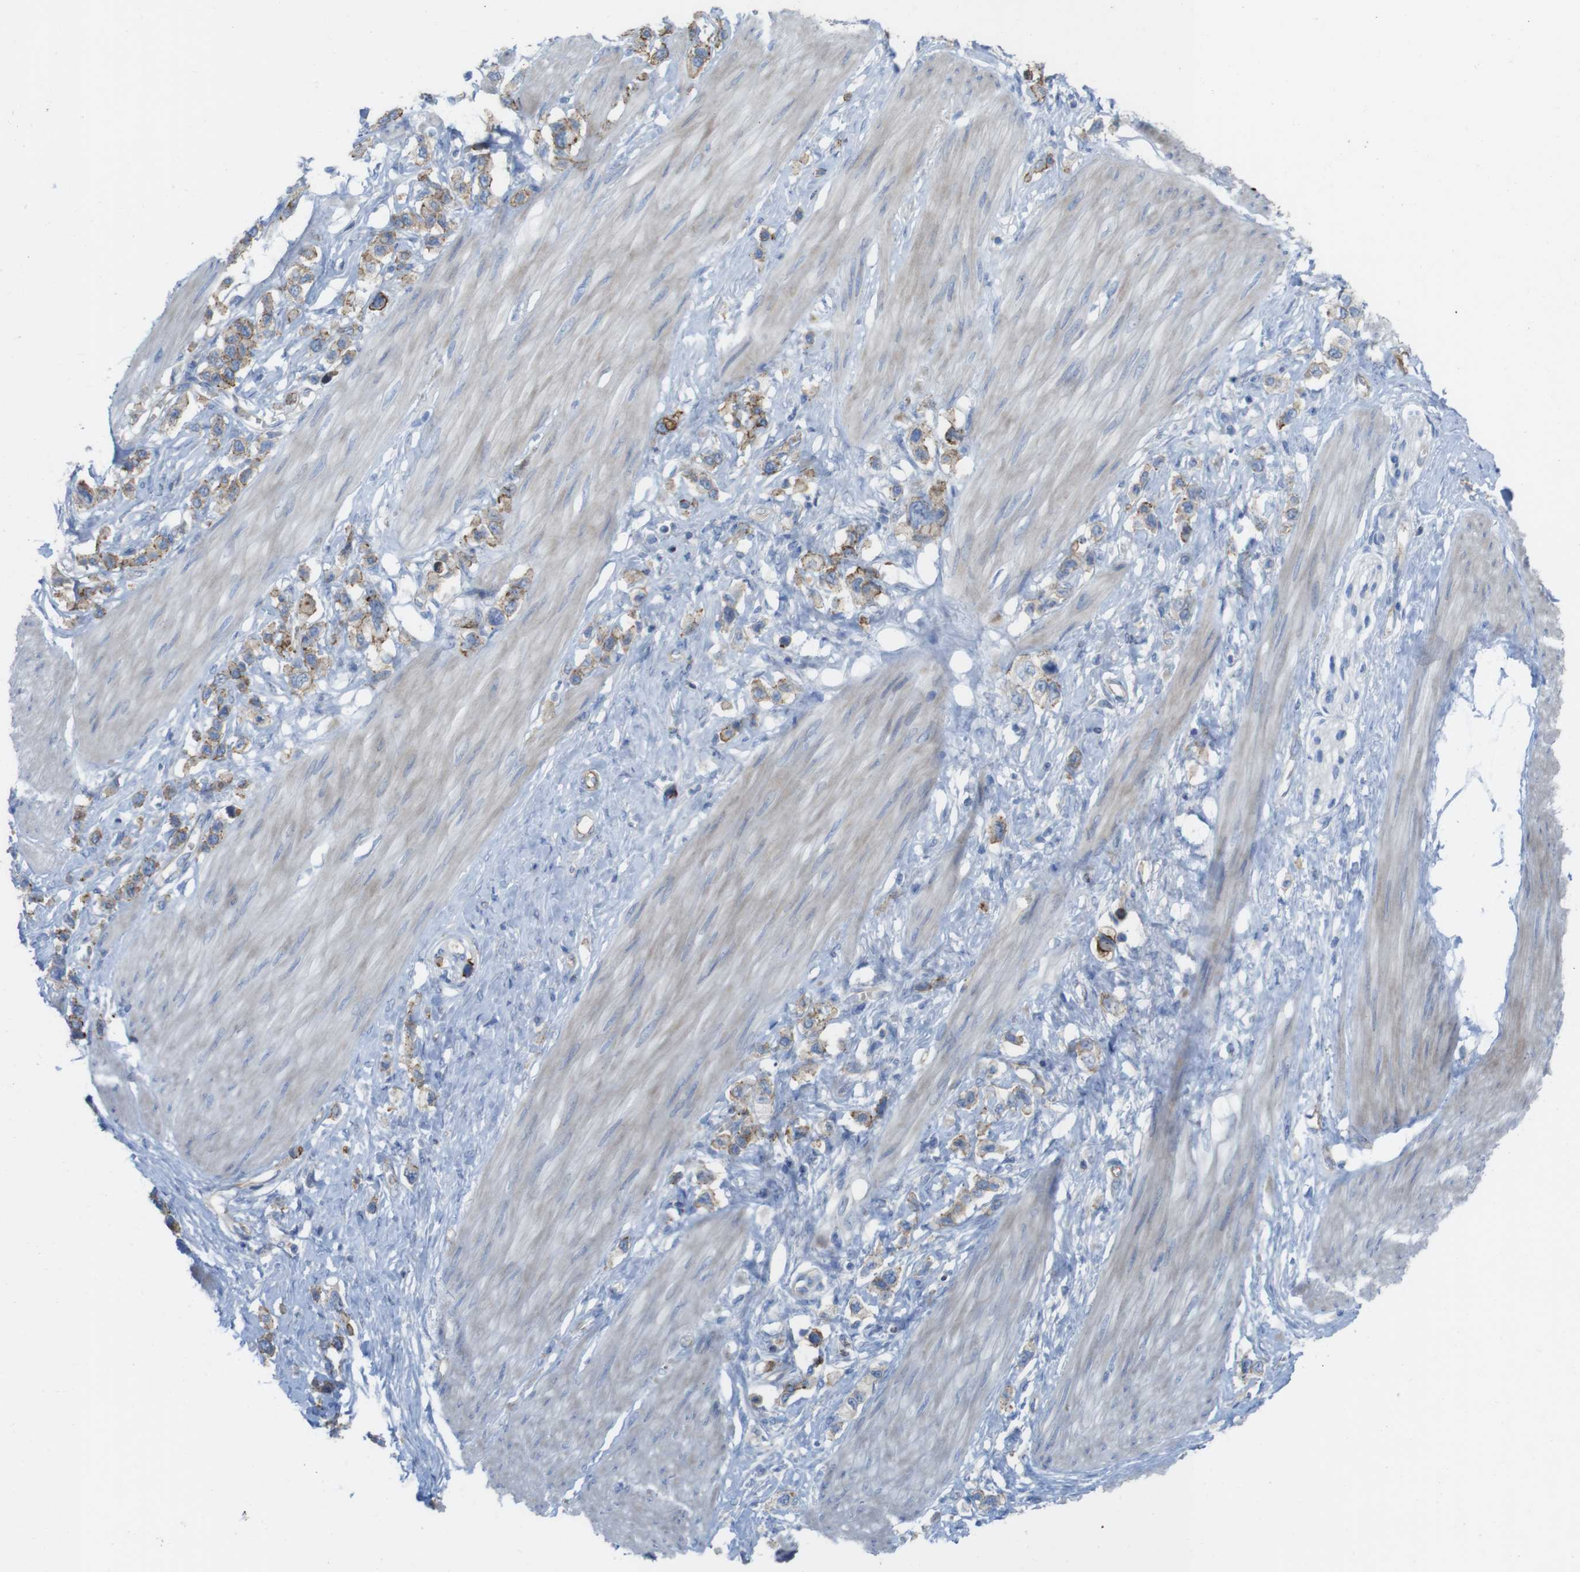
{"staining": {"intensity": "moderate", "quantity": ">75%", "location": "cytoplasmic/membranous"}, "tissue": "stomach cancer", "cell_type": "Tumor cells", "image_type": "cancer", "snomed": [{"axis": "morphology", "description": "Adenocarcinoma, NOS"}, {"axis": "topography", "description": "Stomach"}], "caption": "Human stomach adenocarcinoma stained with a protein marker reveals moderate staining in tumor cells.", "gene": "PREX2", "patient": {"sex": "female", "age": 65}}